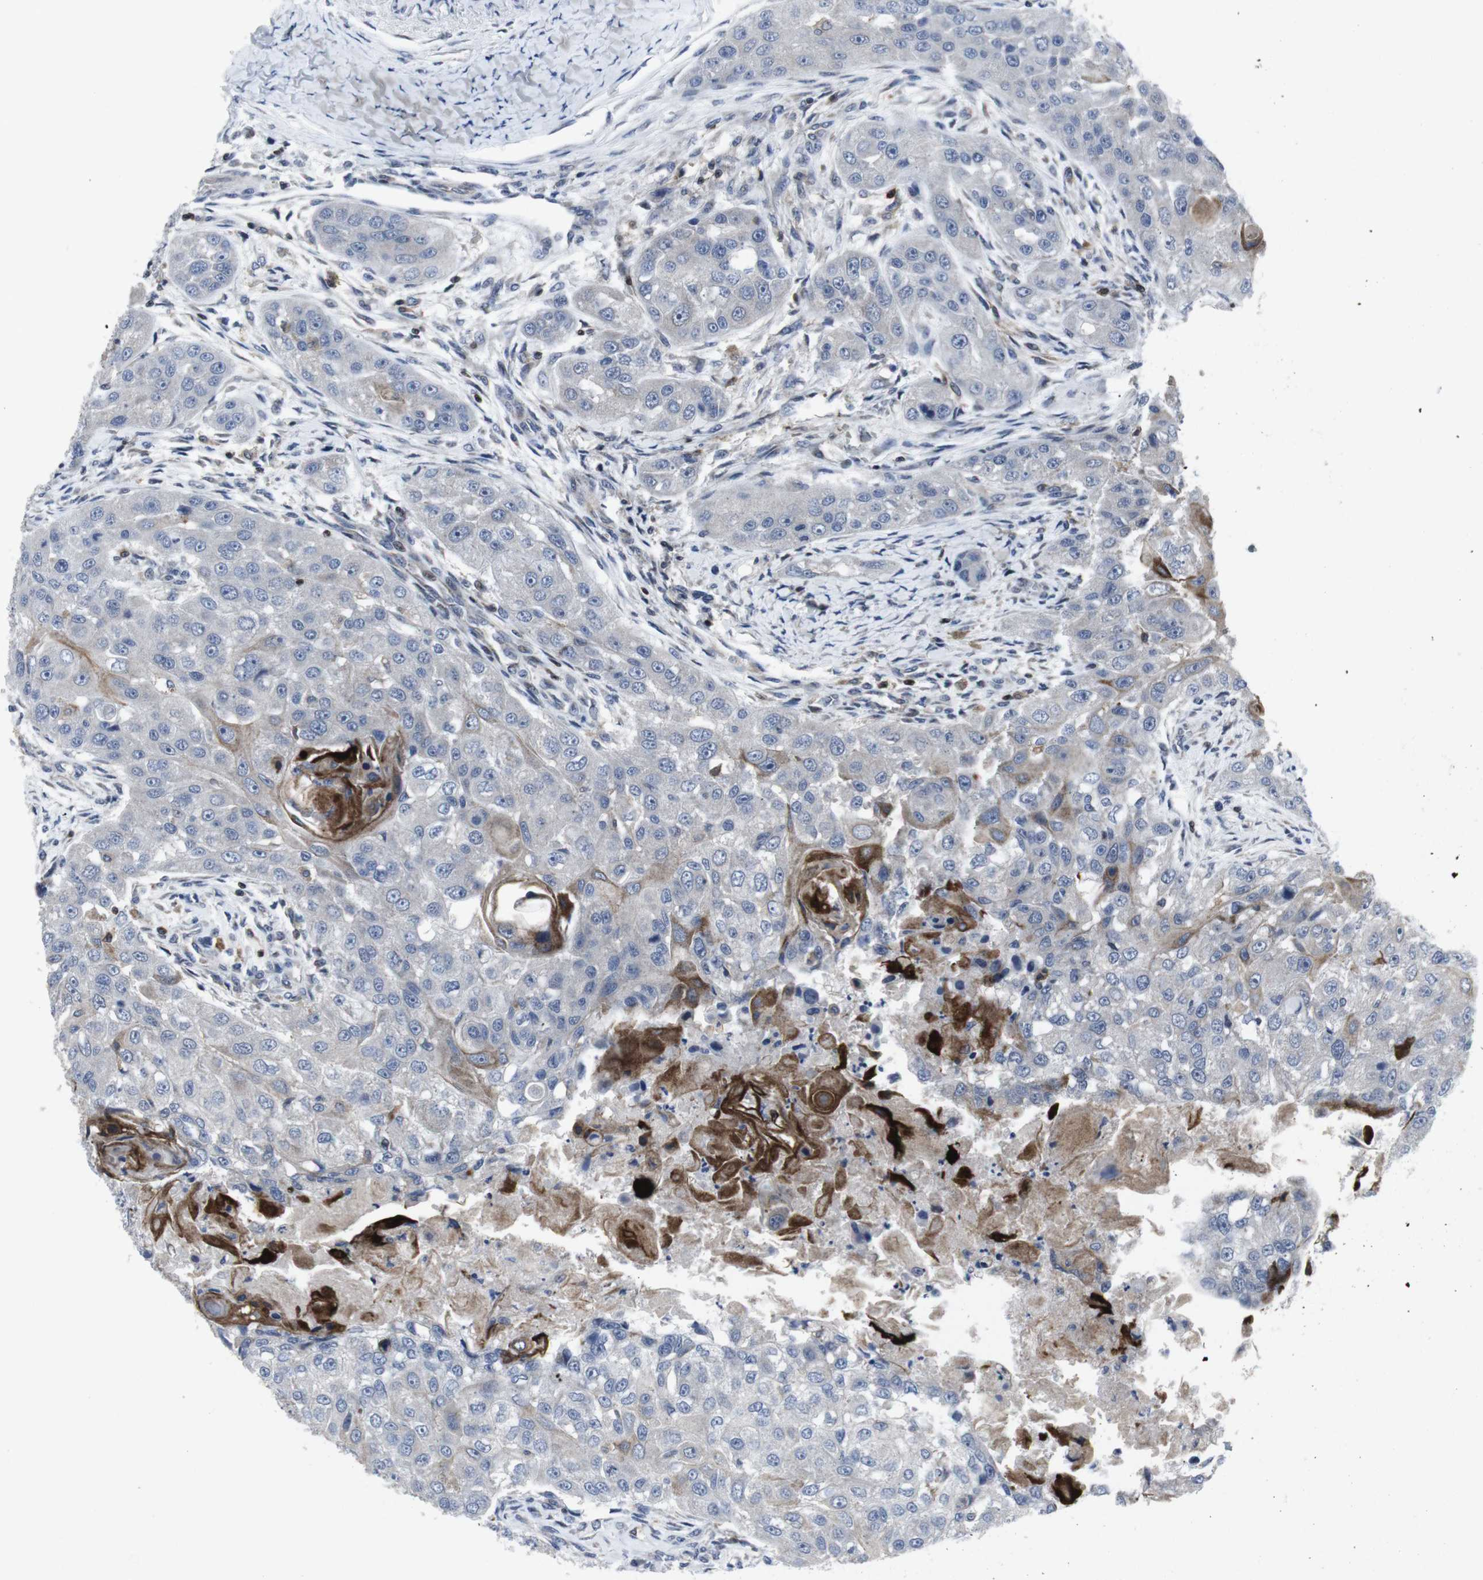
{"staining": {"intensity": "moderate", "quantity": "<25%", "location": "cytoplasmic/membranous"}, "tissue": "head and neck cancer", "cell_type": "Tumor cells", "image_type": "cancer", "snomed": [{"axis": "morphology", "description": "Normal tissue, NOS"}, {"axis": "morphology", "description": "Squamous cell carcinoma, NOS"}, {"axis": "topography", "description": "Skeletal muscle"}, {"axis": "topography", "description": "Head-Neck"}], "caption": "Tumor cells demonstrate low levels of moderate cytoplasmic/membranous staining in about <25% of cells in head and neck squamous cell carcinoma. (DAB IHC, brown staining for protein, blue staining for nuclei).", "gene": "STAT4", "patient": {"sex": "male", "age": 51}}